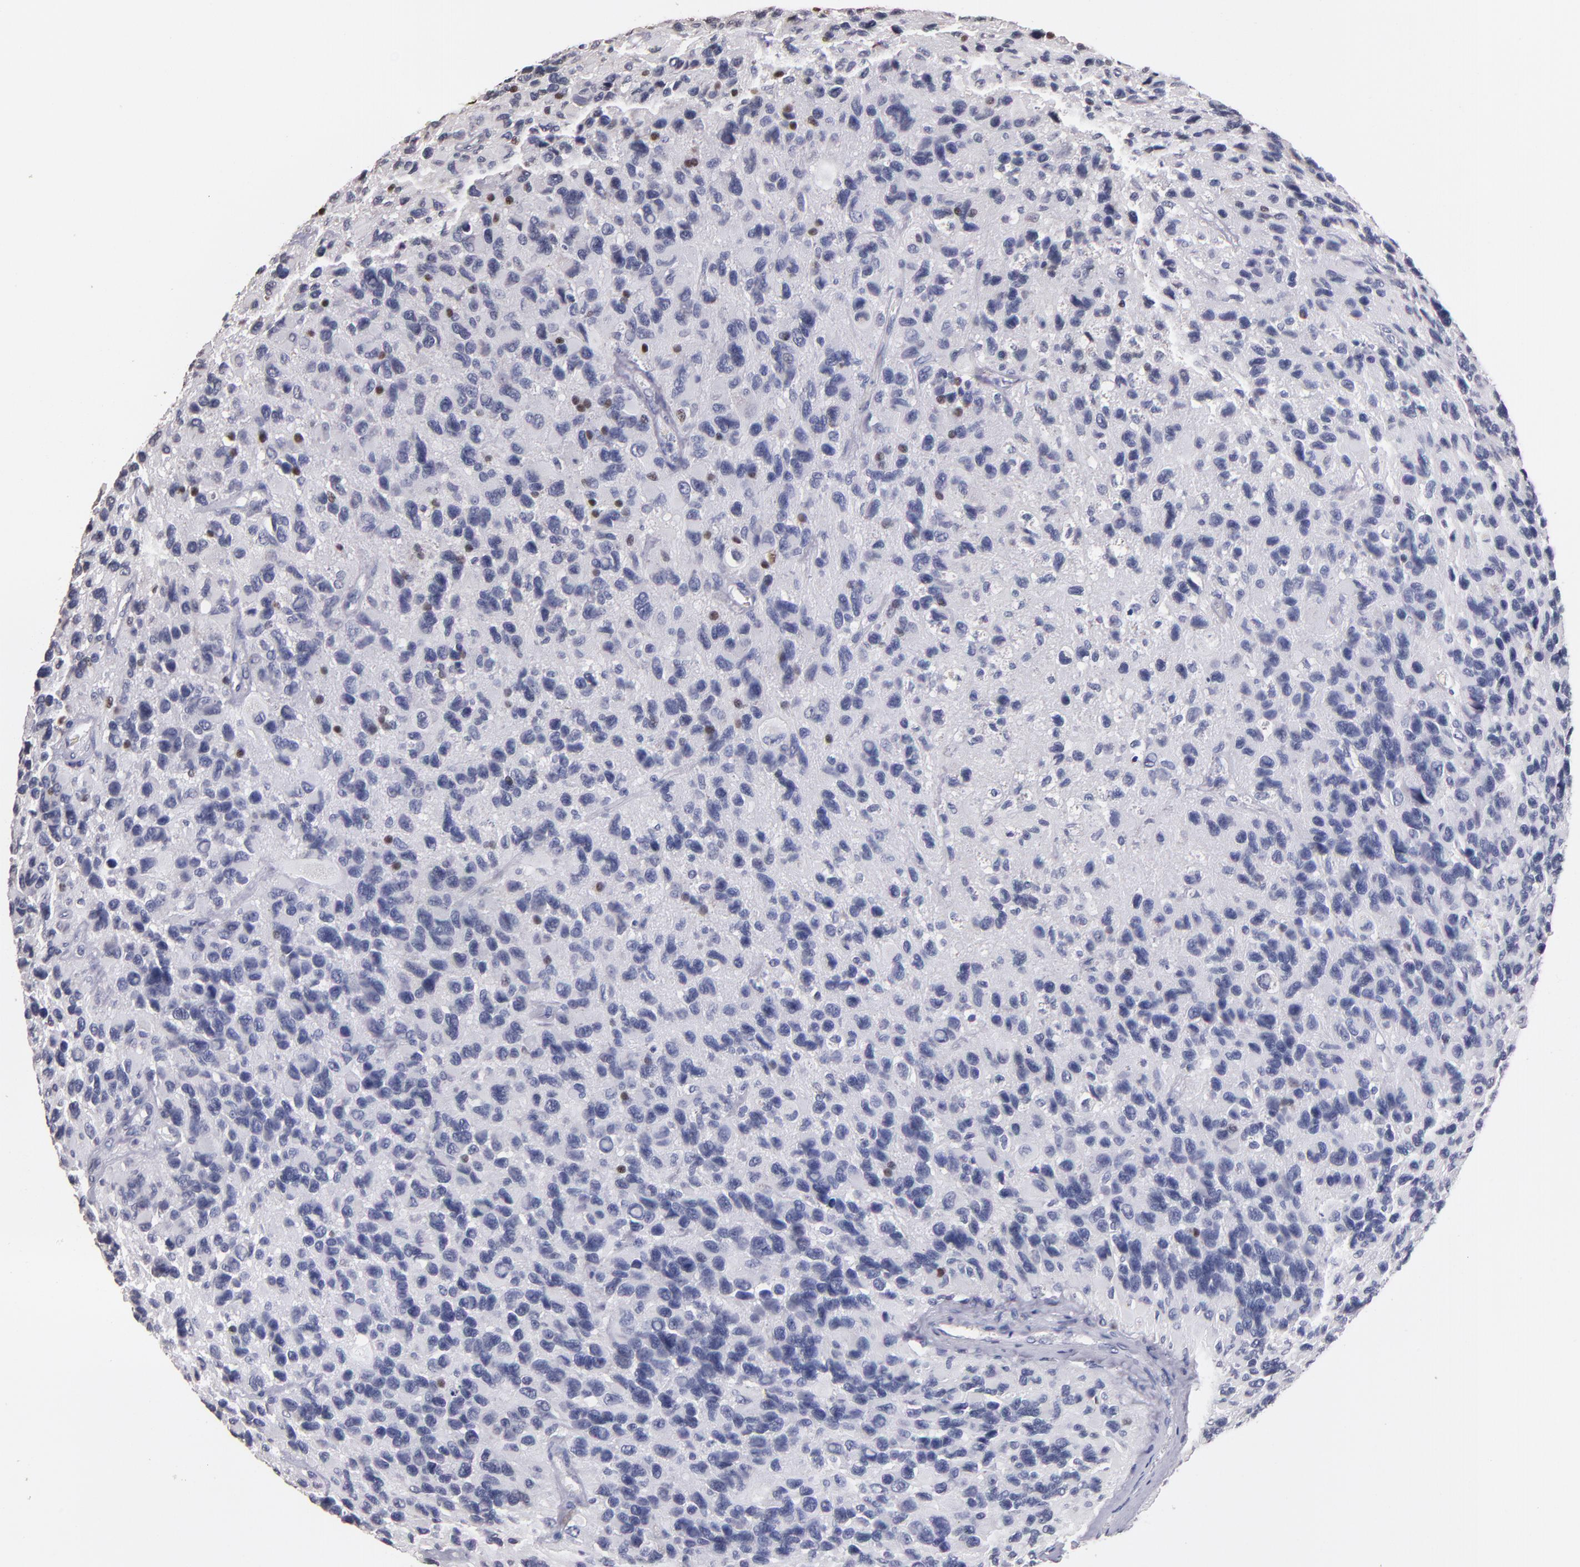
{"staining": {"intensity": "moderate", "quantity": "<25%", "location": "nuclear"}, "tissue": "glioma", "cell_type": "Tumor cells", "image_type": "cancer", "snomed": [{"axis": "morphology", "description": "Glioma, malignant, High grade"}, {"axis": "topography", "description": "Brain"}], "caption": "This is a micrograph of immunohistochemistry (IHC) staining of glioma, which shows moderate positivity in the nuclear of tumor cells.", "gene": "SOX10", "patient": {"sex": "male", "age": 77}}